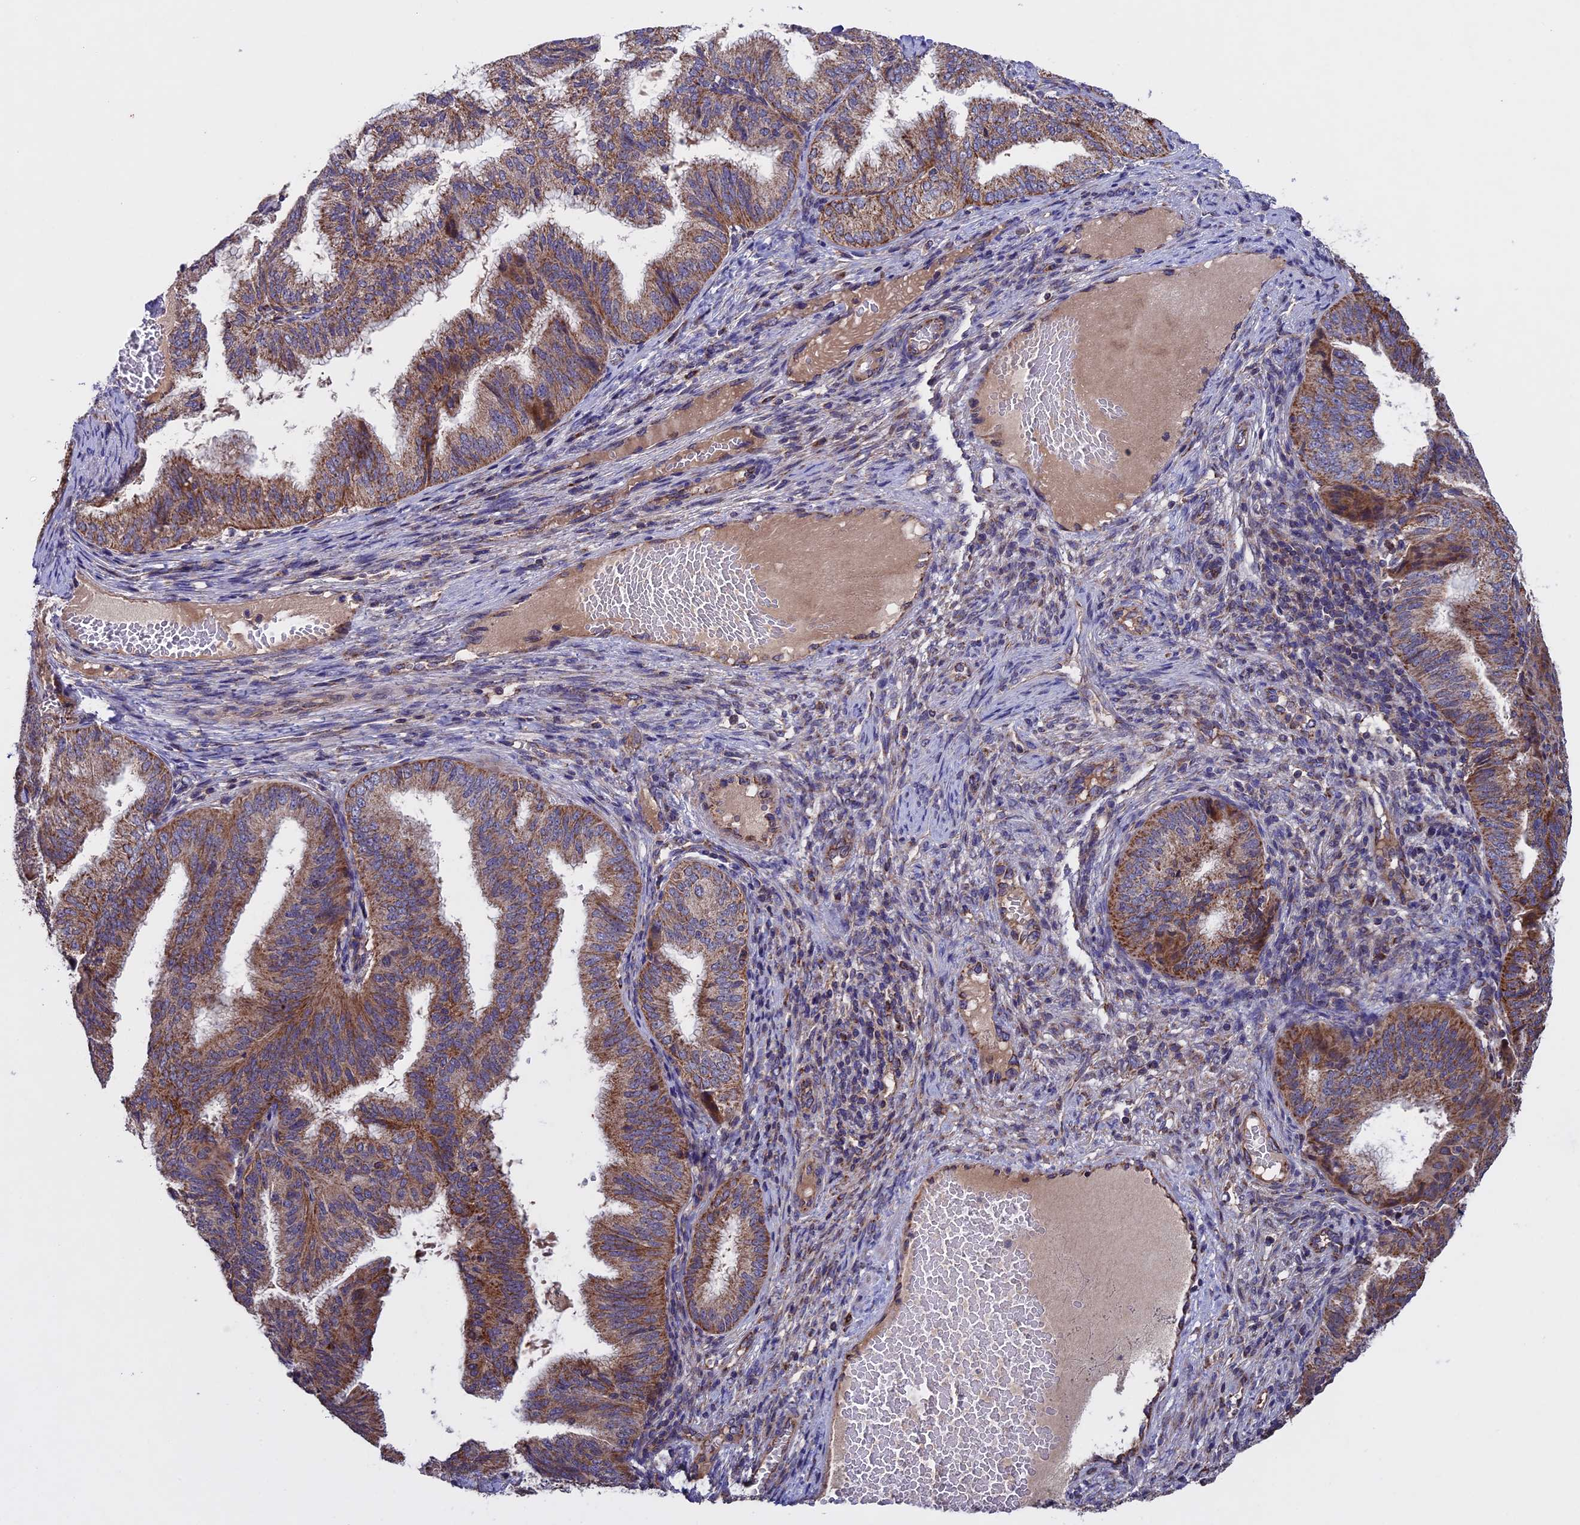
{"staining": {"intensity": "moderate", "quantity": ">75%", "location": "cytoplasmic/membranous"}, "tissue": "endometrial cancer", "cell_type": "Tumor cells", "image_type": "cancer", "snomed": [{"axis": "morphology", "description": "Adenocarcinoma, NOS"}, {"axis": "topography", "description": "Endometrium"}], "caption": "Endometrial cancer (adenocarcinoma) stained for a protein (brown) exhibits moderate cytoplasmic/membranous positive expression in about >75% of tumor cells.", "gene": "RNF17", "patient": {"sex": "female", "age": 49}}